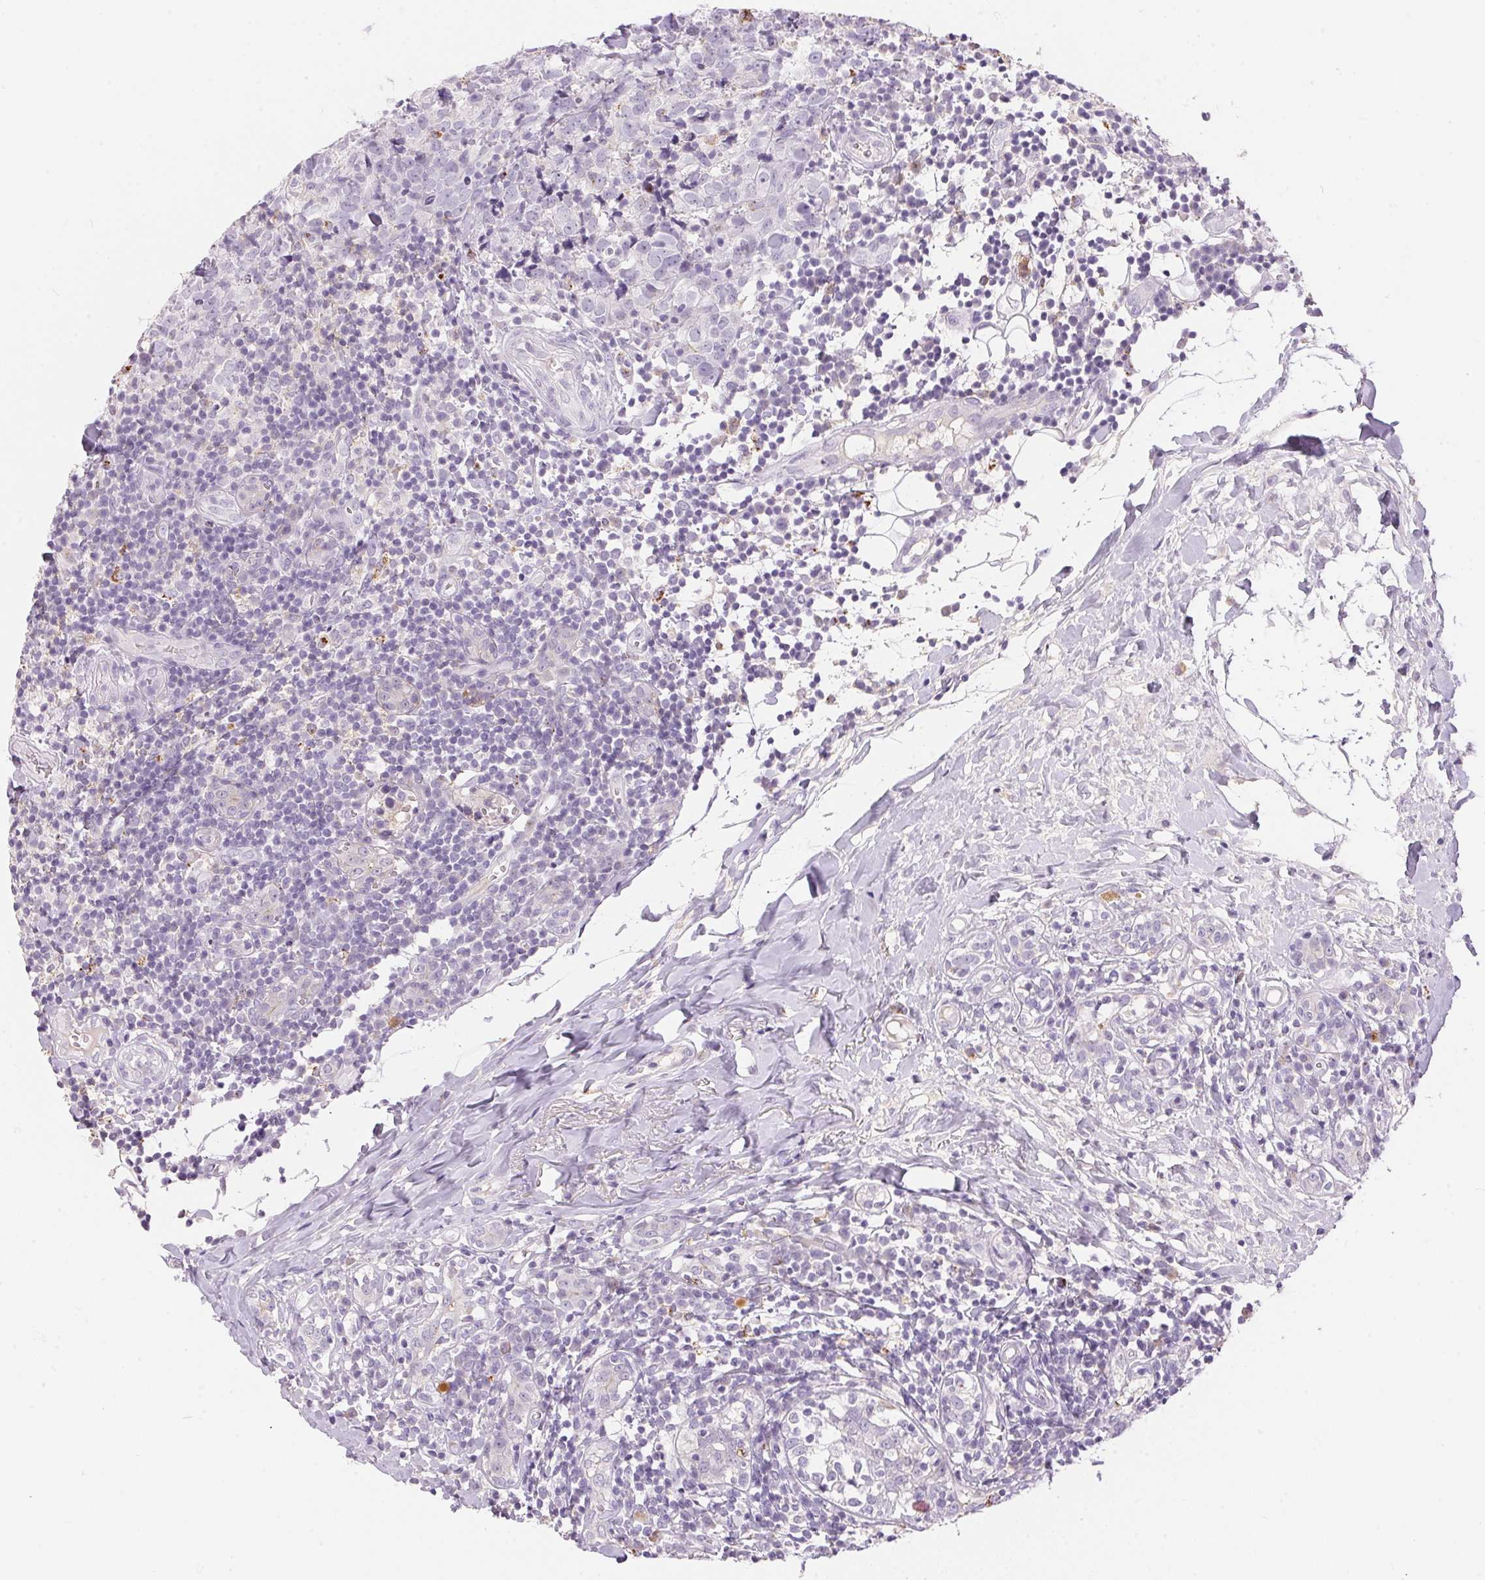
{"staining": {"intensity": "negative", "quantity": "none", "location": "none"}, "tissue": "breast cancer", "cell_type": "Tumor cells", "image_type": "cancer", "snomed": [{"axis": "morphology", "description": "Duct carcinoma"}, {"axis": "topography", "description": "Breast"}], "caption": "Breast cancer (intraductal carcinoma) stained for a protein using IHC demonstrates no staining tumor cells.", "gene": "PNLIPRP3", "patient": {"sex": "female", "age": 30}}